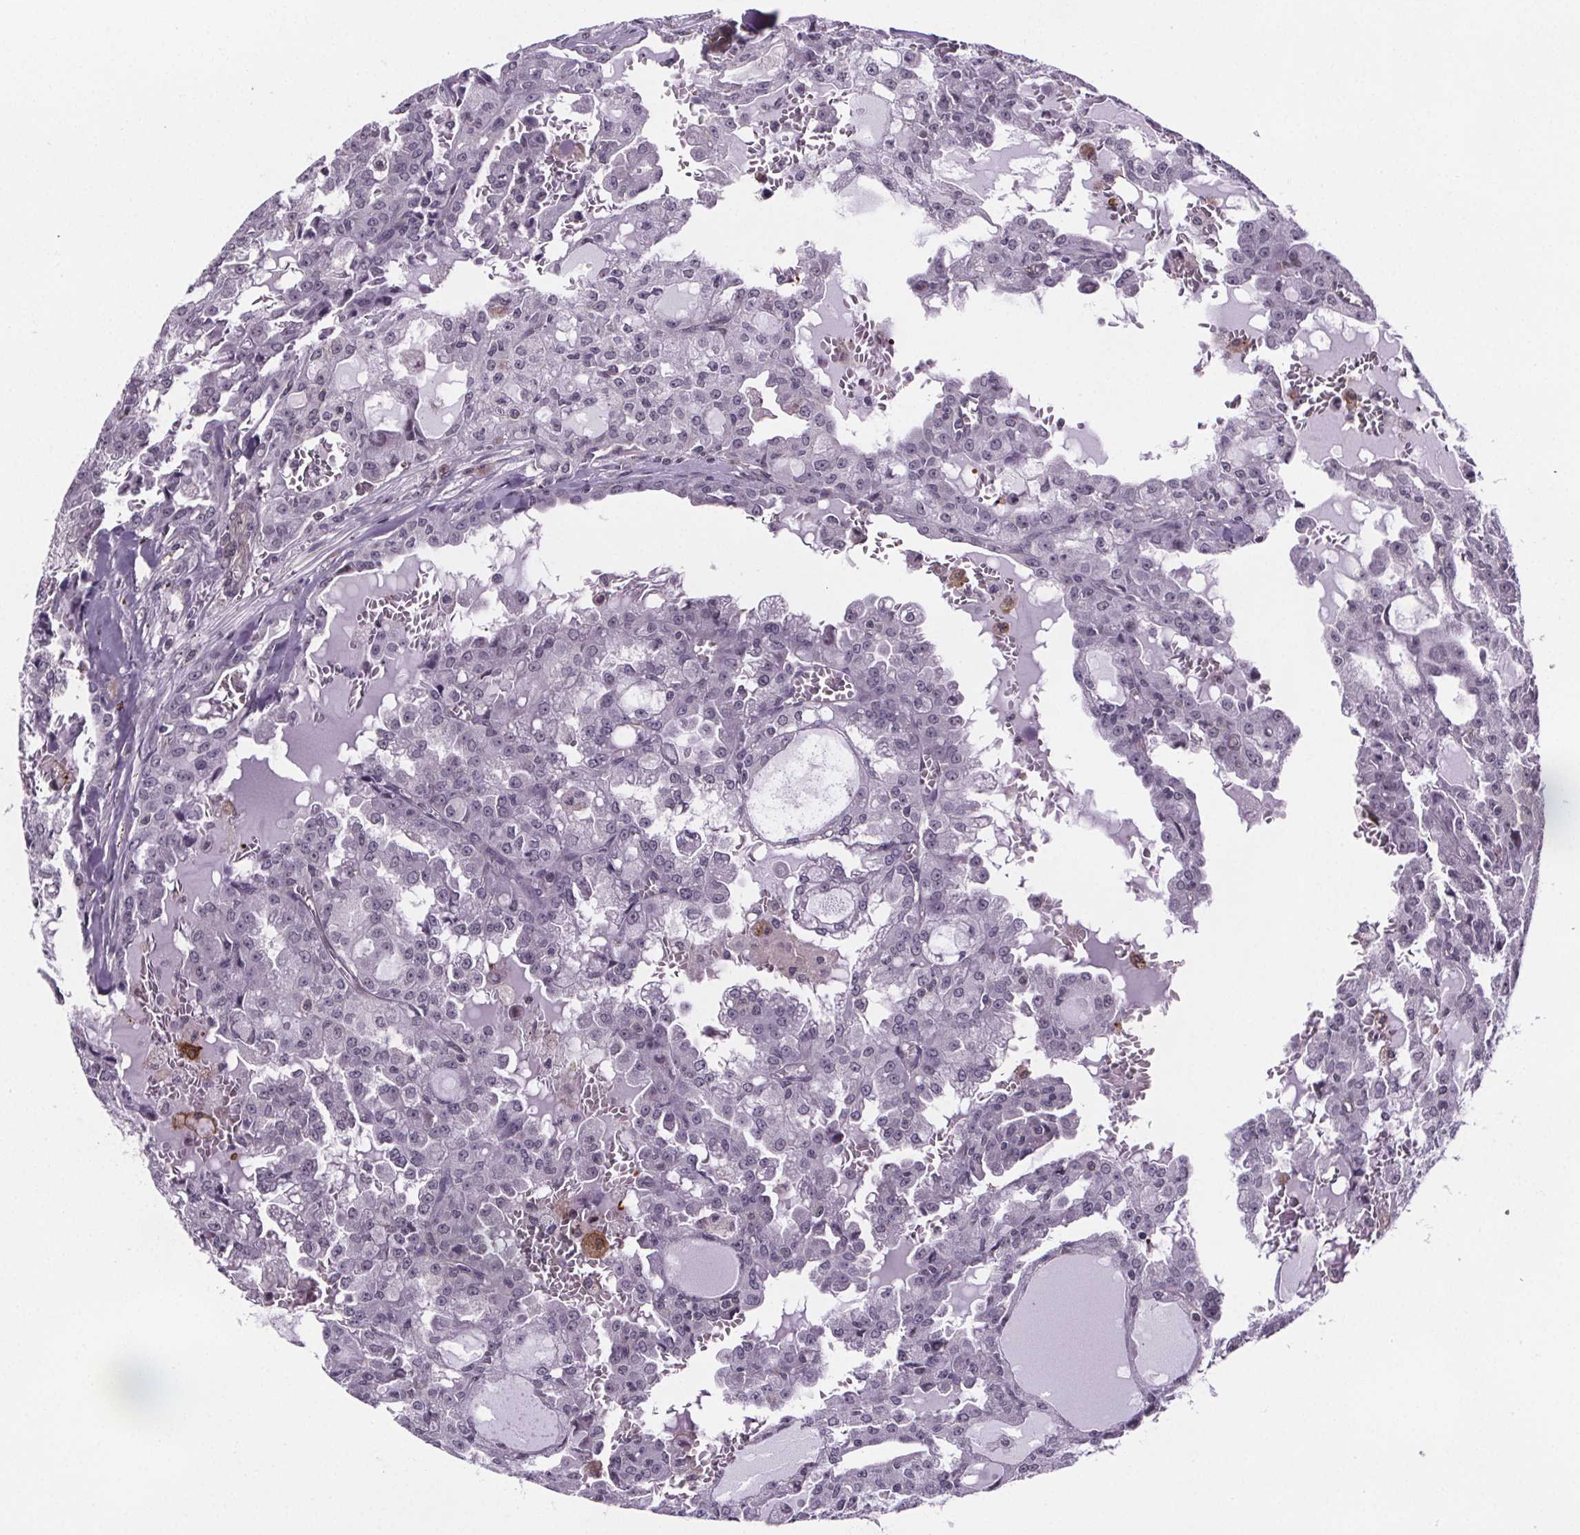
{"staining": {"intensity": "negative", "quantity": "none", "location": "none"}, "tissue": "head and neck cancer", "cell_type": "Tumor cells", "image_type": "cancer", "snomed": [{"axis": "morphology", "description": "Adenocarcinoma, NOS"}, {"axis": "topography", "description": "Head-Neck"}], "caption": "The immunohistochemistry (IHC) micrograph has no significant expression in tumor cells of head and neck cancer tissue. (Stains: DAB immunohistochemistry (IHC) with hematoxylin counter stain, Microscopy: brightfield microscopy at high magnification).", "gene": "TTC12", "patient": {"sex": "male", "age": 64}}